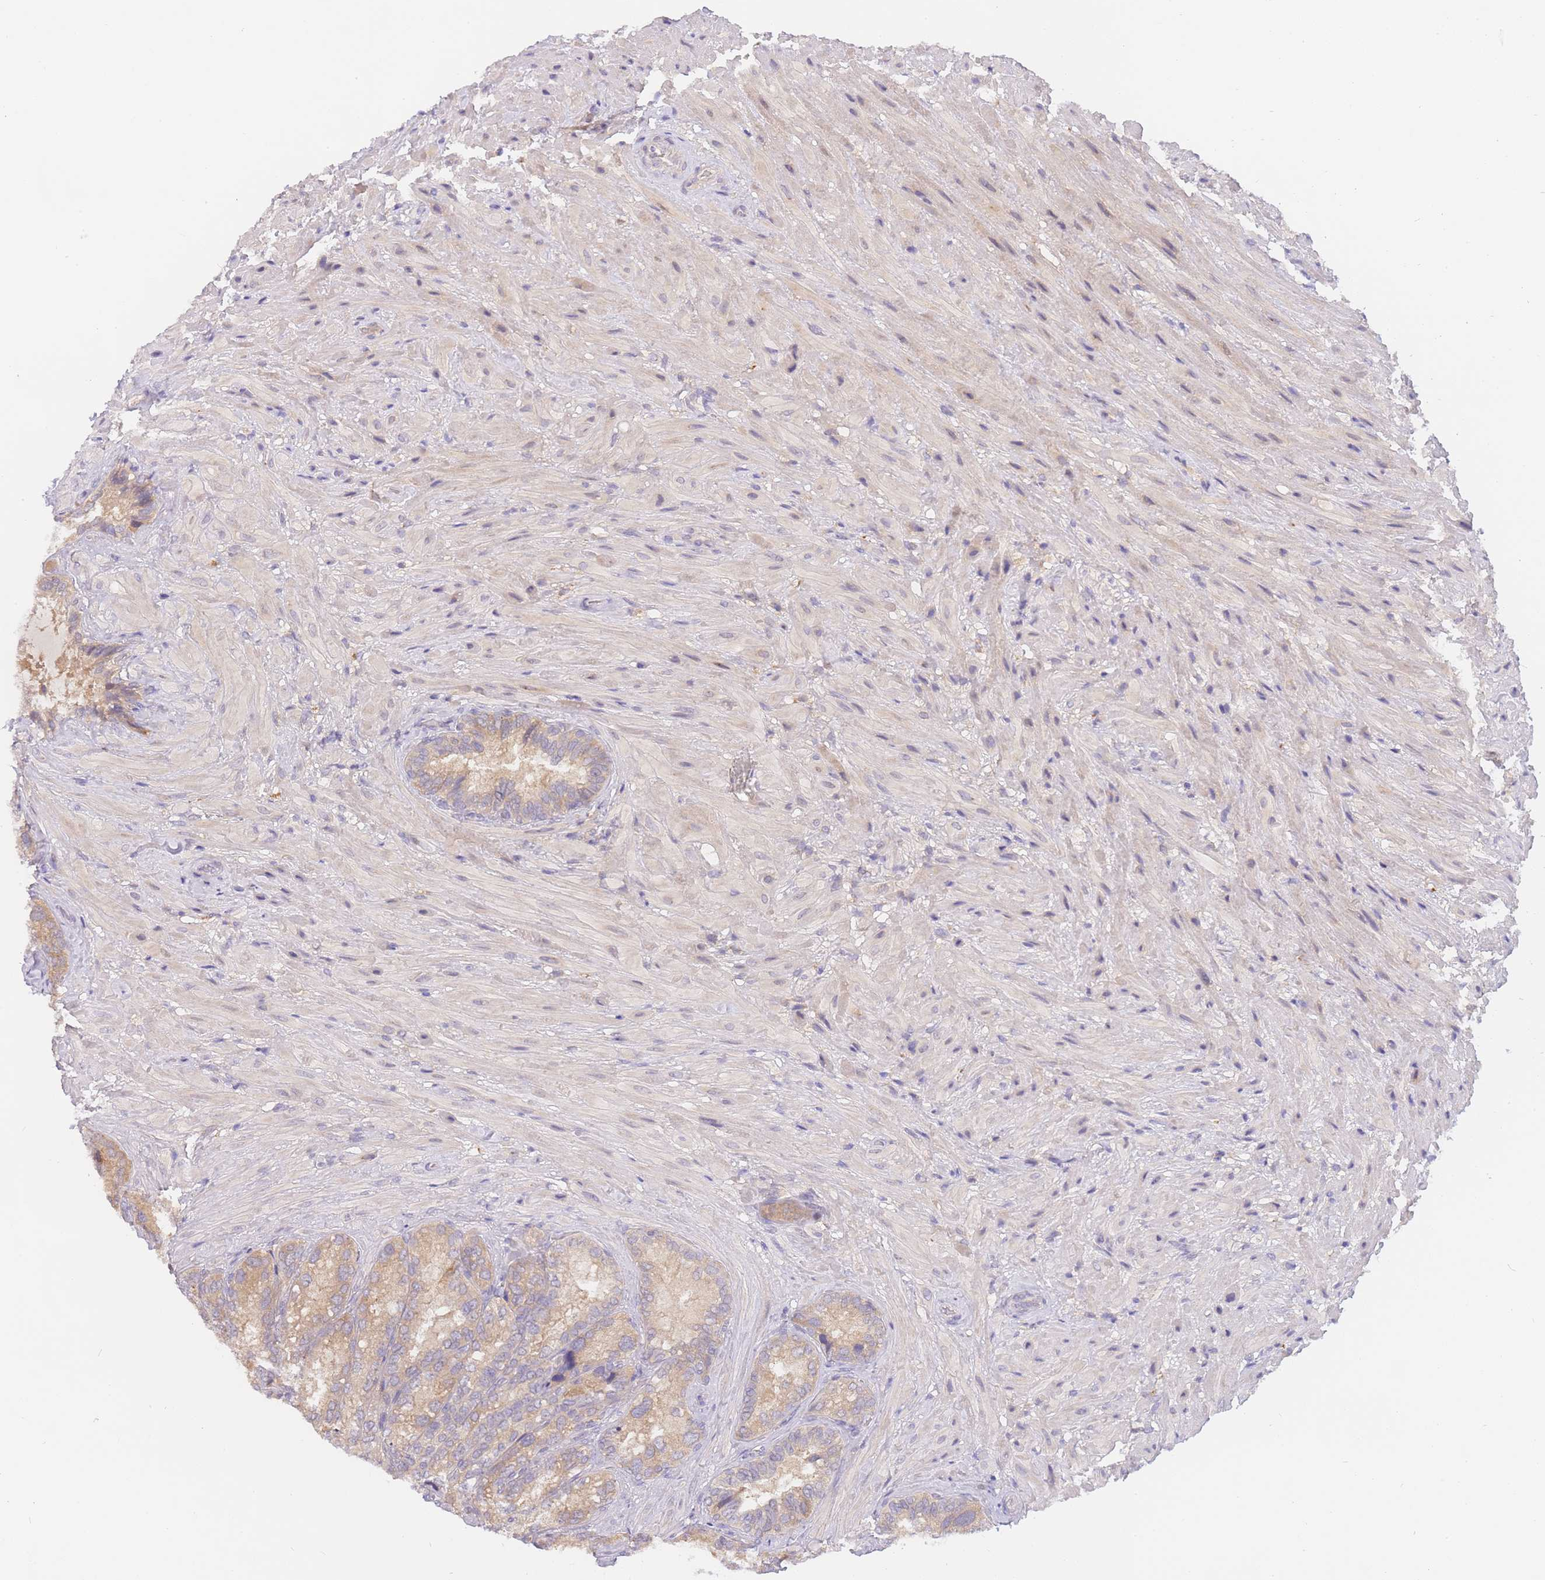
{"staining": {"intensity": "weak", "quantity": ">75%", "location": "cytoplasmic/membranous"}, "tissue": "seminal vesicle", "cell_type": "Glandular cells", "image_type": "normal", "snomed": [{"axis": "morphology", "description": "Normal tissue, NOS"}, {"axis": "topography", "description": "Seminal veicle"}], "caption": "Benign seminal vesicle demonstrates weak cytoplasmic/membranous staining in about >75% of glandular cells, visualized by immunohistochemistry.", "gene": "ZNF577", "patient": {"sex": "male", "age": 62}}